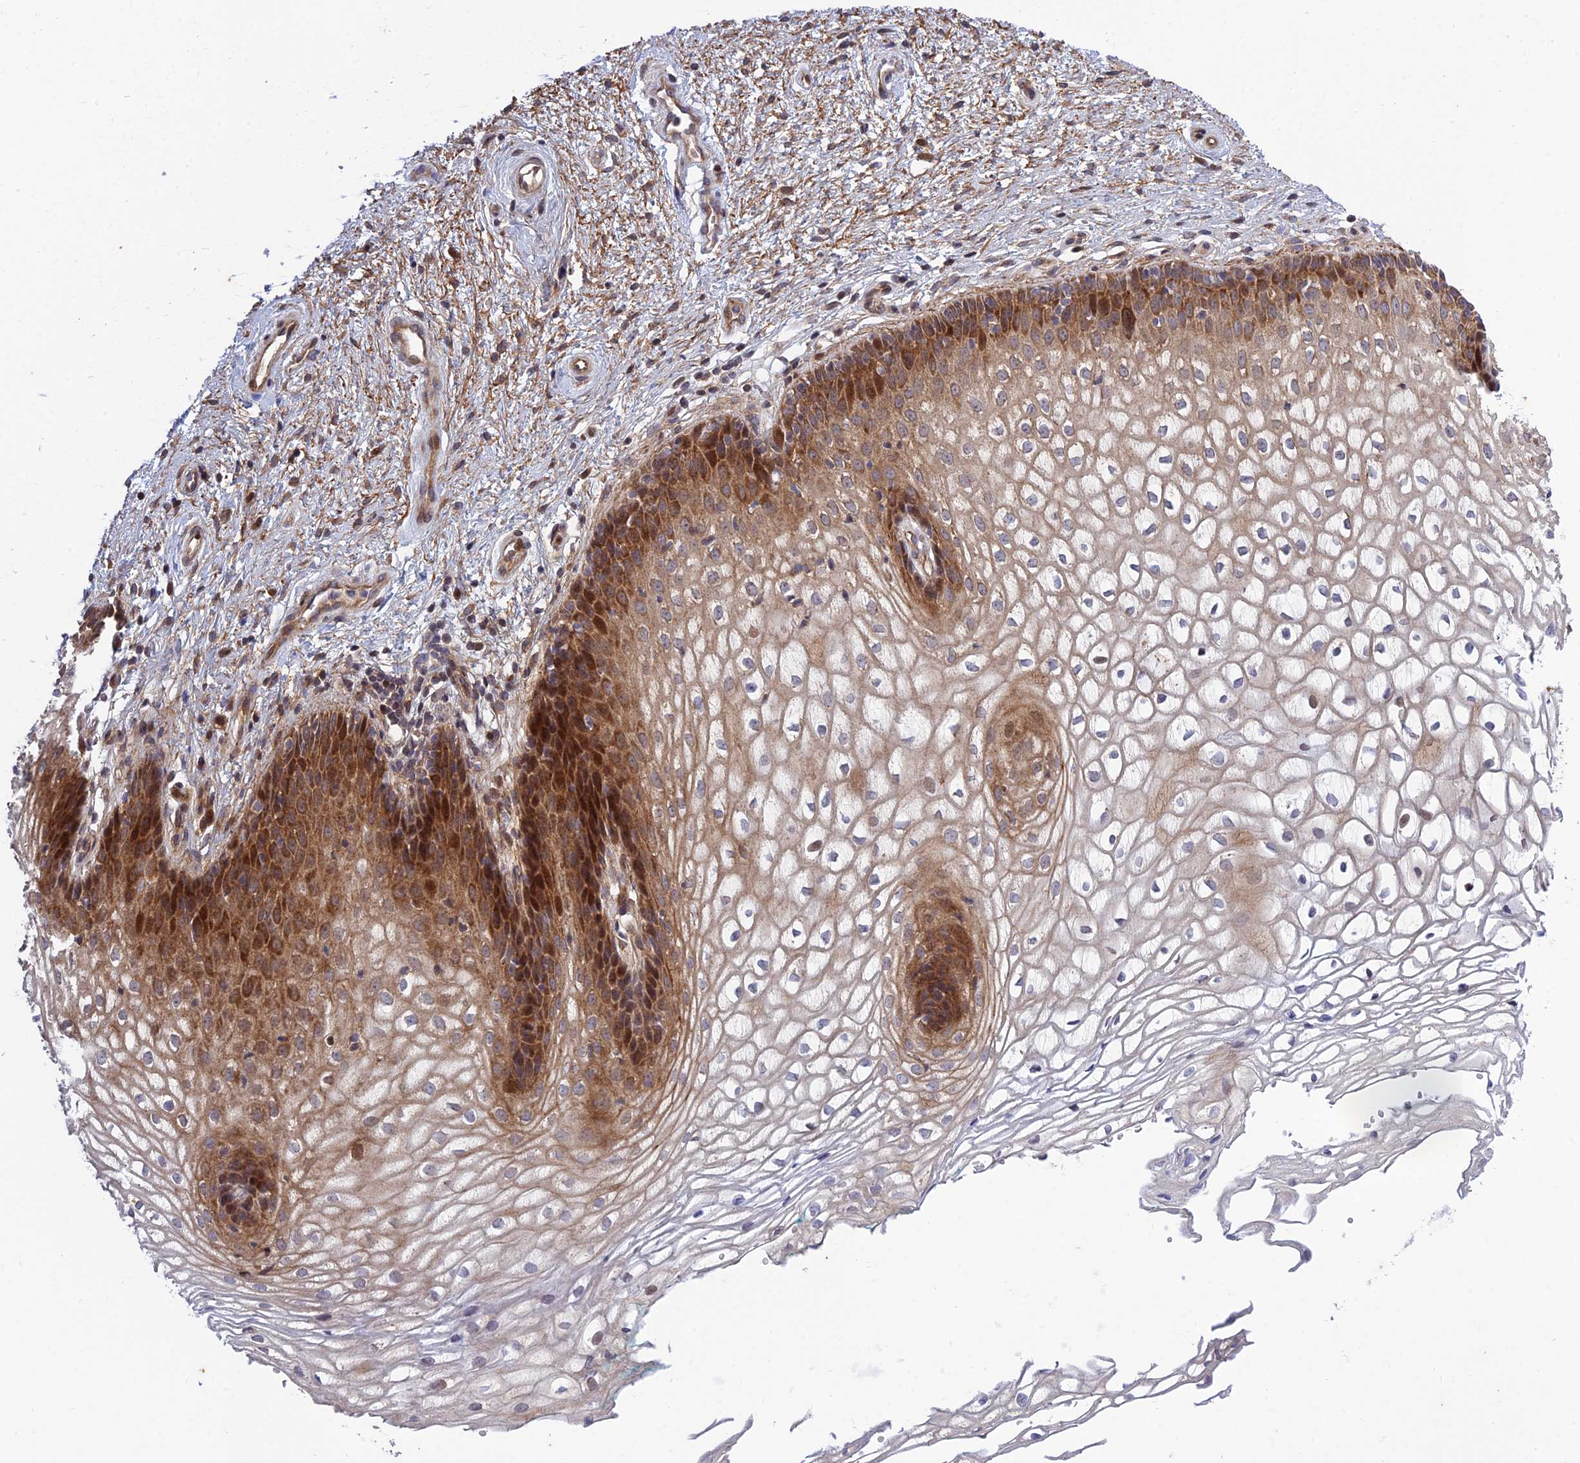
{"staining": {"intensity": "moderate", "quantity": ">75%", "location": "cytoplasmic/membranous,nuclear"}, "tissue": "vagina", "cell_type": "Squamous epithelial cells", "image_type": "normal", "snomed": [{"axis": "morphology", "description": "Normal tissue, NOS"}, {"axis": "topography", "description": "Vagina"}], "caption": "Squamous epithelial cells show medium levels of moderate cytoplasmic/membranous,nuclear positivity in approximately >75% of cells in benign vagina. Using DAB (3,3'-diaminobenzidine) (brown) and hematoxylin (blue) stains, captured at high magnification using brightfield microscopy.", "gene": "PLEKHG2", "patient": {"sex": "female", "age": 34}}